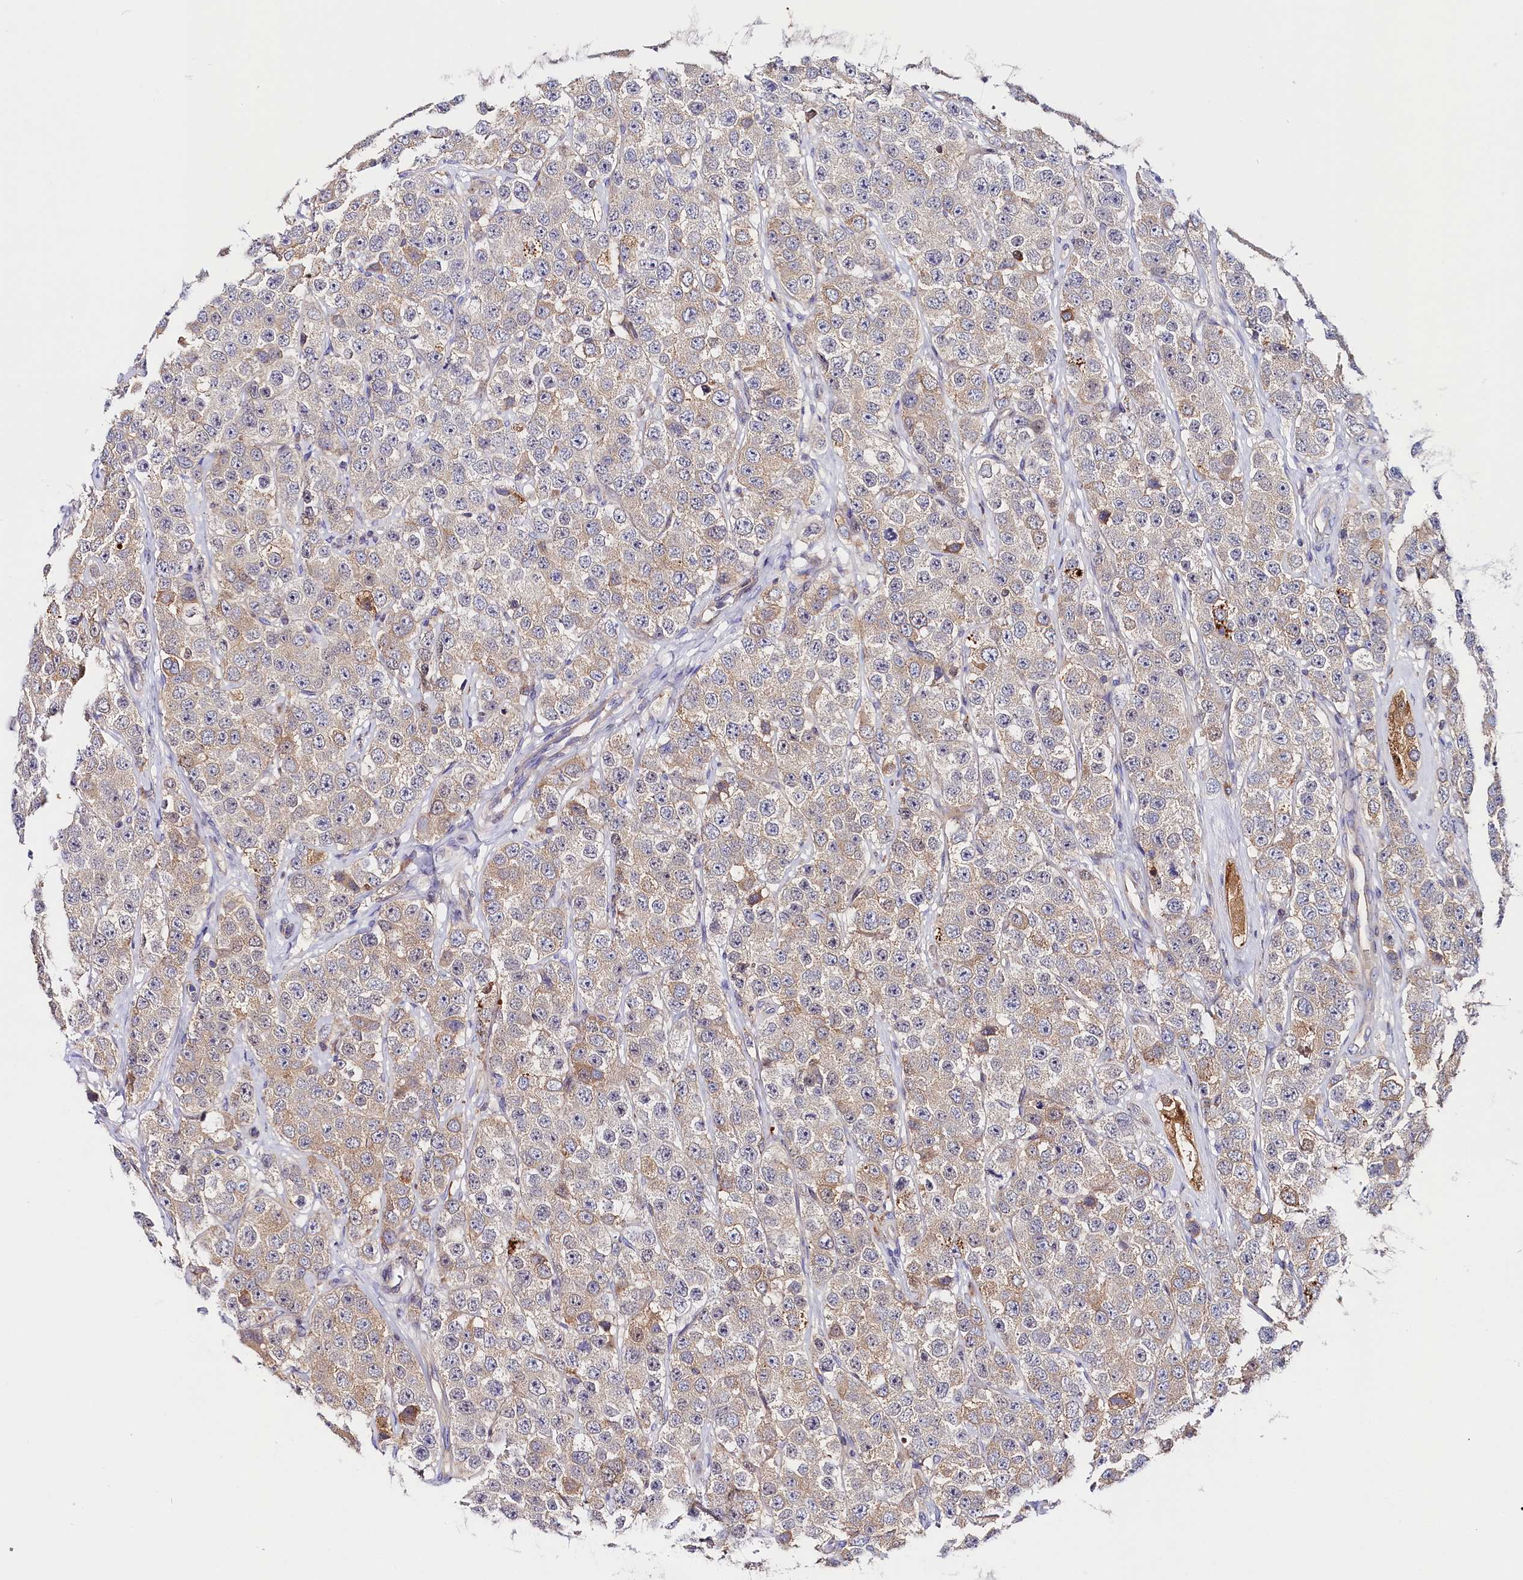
{"staining": {"intensity": "weak", "quantity": "25%-75%", "location": "cytoplasmic/membranous"}, "tissue": "testis cancer", "cell_type": "Tumor cells", "image_type": "cancer", "snomed": [{"axis": "morphology", "description": "Seminoma, NOS"}, {"axis": "topography", "description": "Testis"}], "caption": "Immunohistochemistry image of neoplastic tissue: testis seminoma stained using immunohistochemistry (IHC) exhibits low levels of weak protein expression localized specifically in the cytoplasmic/membranous of tumor cells, appearing as a cytoplasmic/membranous brown color.", "gene": "KATNB1", "patient": {"sex": "male", "age": 28}}